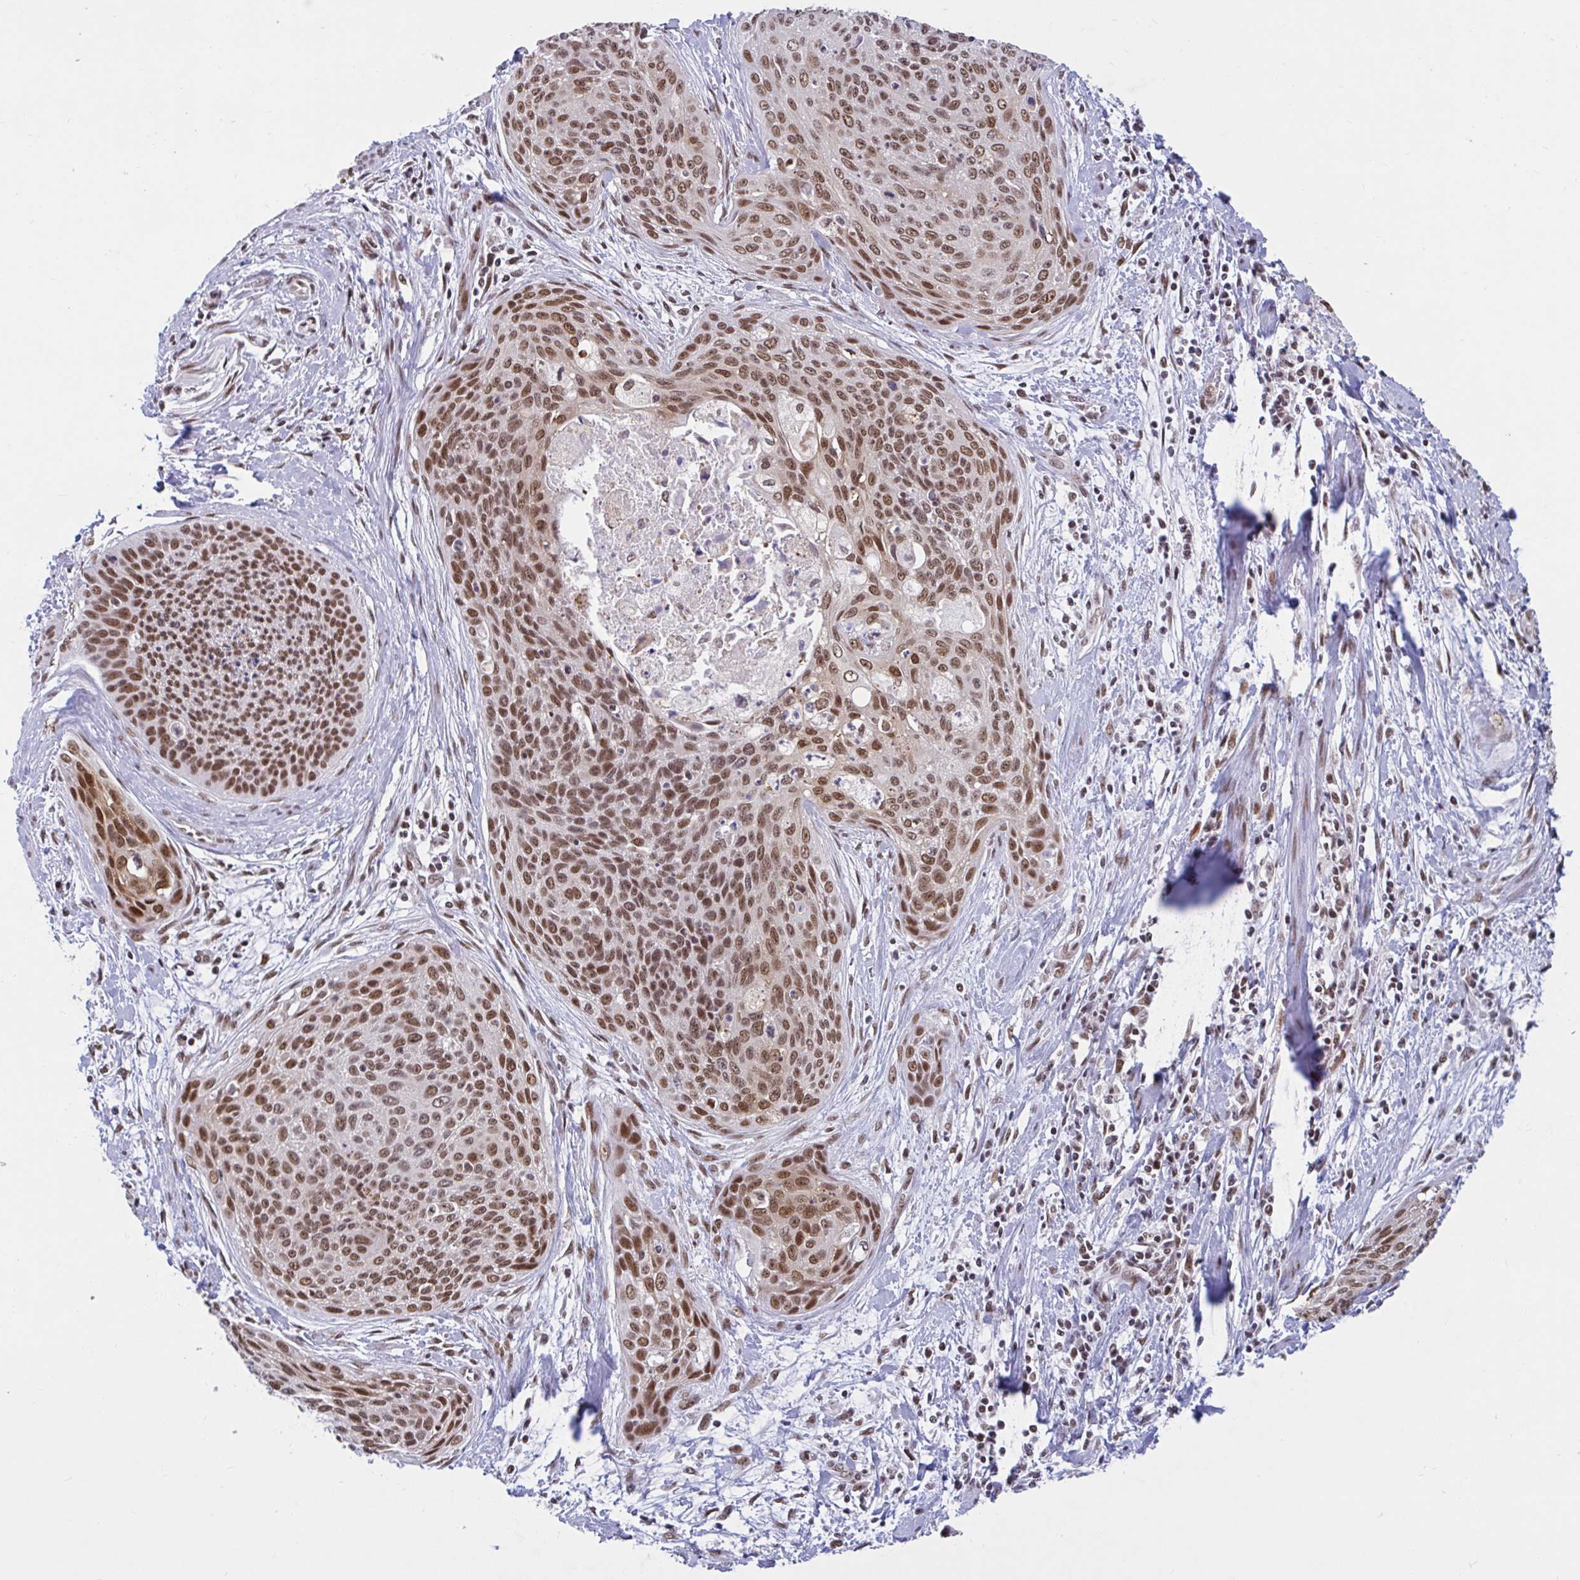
{"staining": {"intensity": "moderate", "quantity": ">75%", "location": "nuclear"}, "tissue": "cervical cancer", "cell_type": "Tumor cells", "image_type": "cancer", "snomed": [{"axis": "morphology", "description": "Squamous cell carcinoma, NOS"}, {"axis": "topography", "description": "Cervix"}], "caption": "Immunohistochemical staining of human cervical cancer (squamous cell carcinoma) exhibits moderate nuclear protein expression in about >75% of tumor cells.", "gene": "PHF10", "patient": {"sex": "female", "age": 55}}